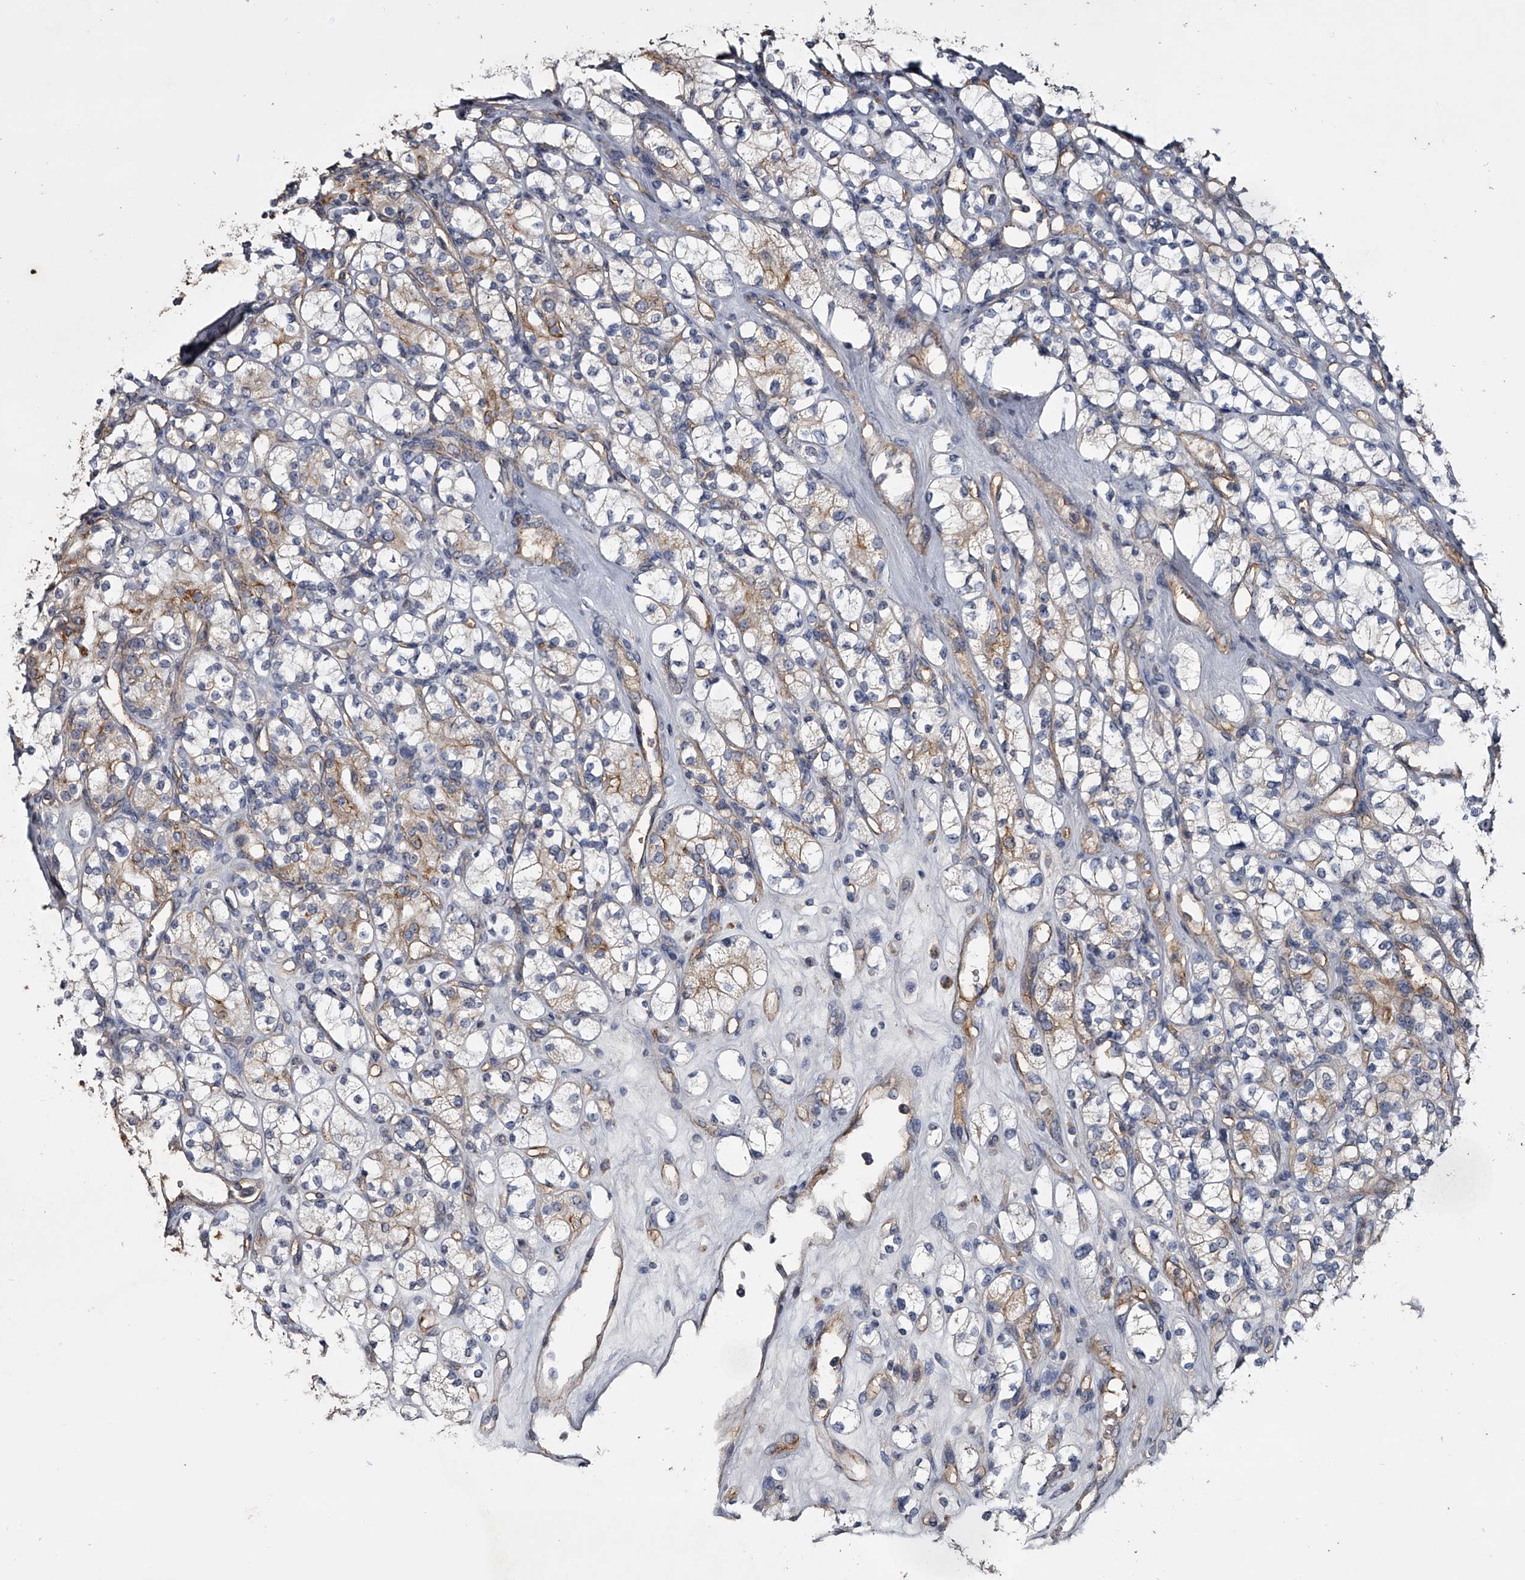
{"staining": {"intensity": "moderate", "quantity": "<25%", "location": "cytoplasmic/membranous"}, "tissue": "renal cancer", "cell_type": "Tumor cells", "image_type": "cancer", "snomed": [{"axis": "morphology", "description": "Adenocarcinoma, NOS"}, {"axis": "topography", "description": "Kidney"}], "caption": "High-magnification brightfield microscopy of renal cancer (adenocarcinoma) stained with DAB (3,3'-diaminobenzidine) (brown) and counterstained with hematoxylin (blue). tumor cells exhibit moderate cytoplasmic/membranous positivity is seen in approximately<25% of cells. (Stains: DAB (3,3'-diaminobenzidine) in brown, nuclei in blue, Microscopy: brightfield microscopy at high magnification).", "gene": "MDN1", "patient": {"sex": "male", "age": 77}}